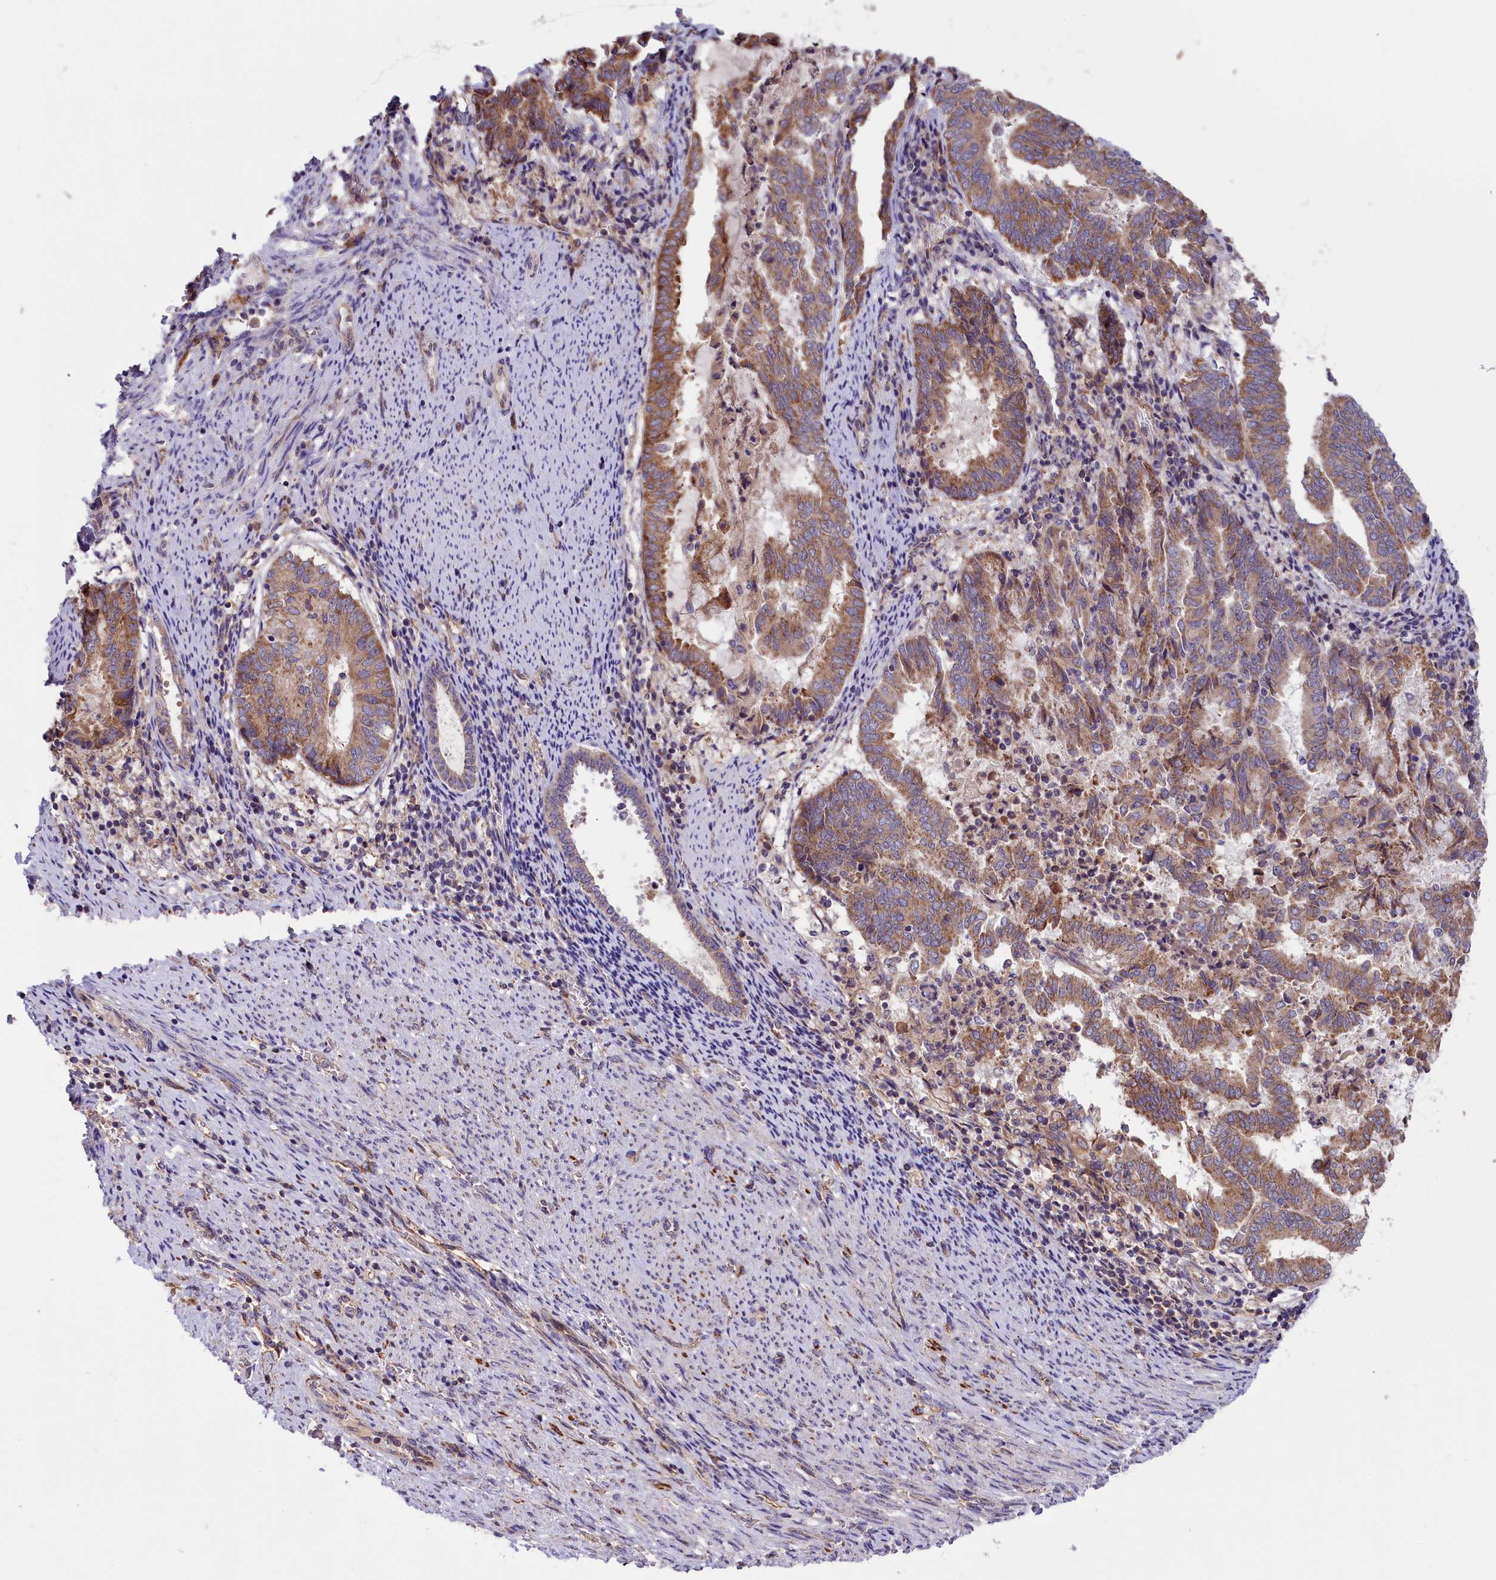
{"staining": {"intensity": "moderate", "quantity": ">75%", "location": "cytoplasmic/membranous"}, "tissue": "endometrial cancer", "cell_type": "Tumor cells", "image_type": "cancer", "snomed": [{"axis": "morphology", "description": "Adenocarcinoma, NOS"}, {"axis": "topography", "description": "Endometrium"}], "caption": "The photomicrograph displays a brown stain indicating the presence of a protein in the cytoplasmic/membranous of tumor cells in endometrial adenocarcinoma.", "gene": "DNAJB9", "patient": {"sex": "female", "age": 80}}